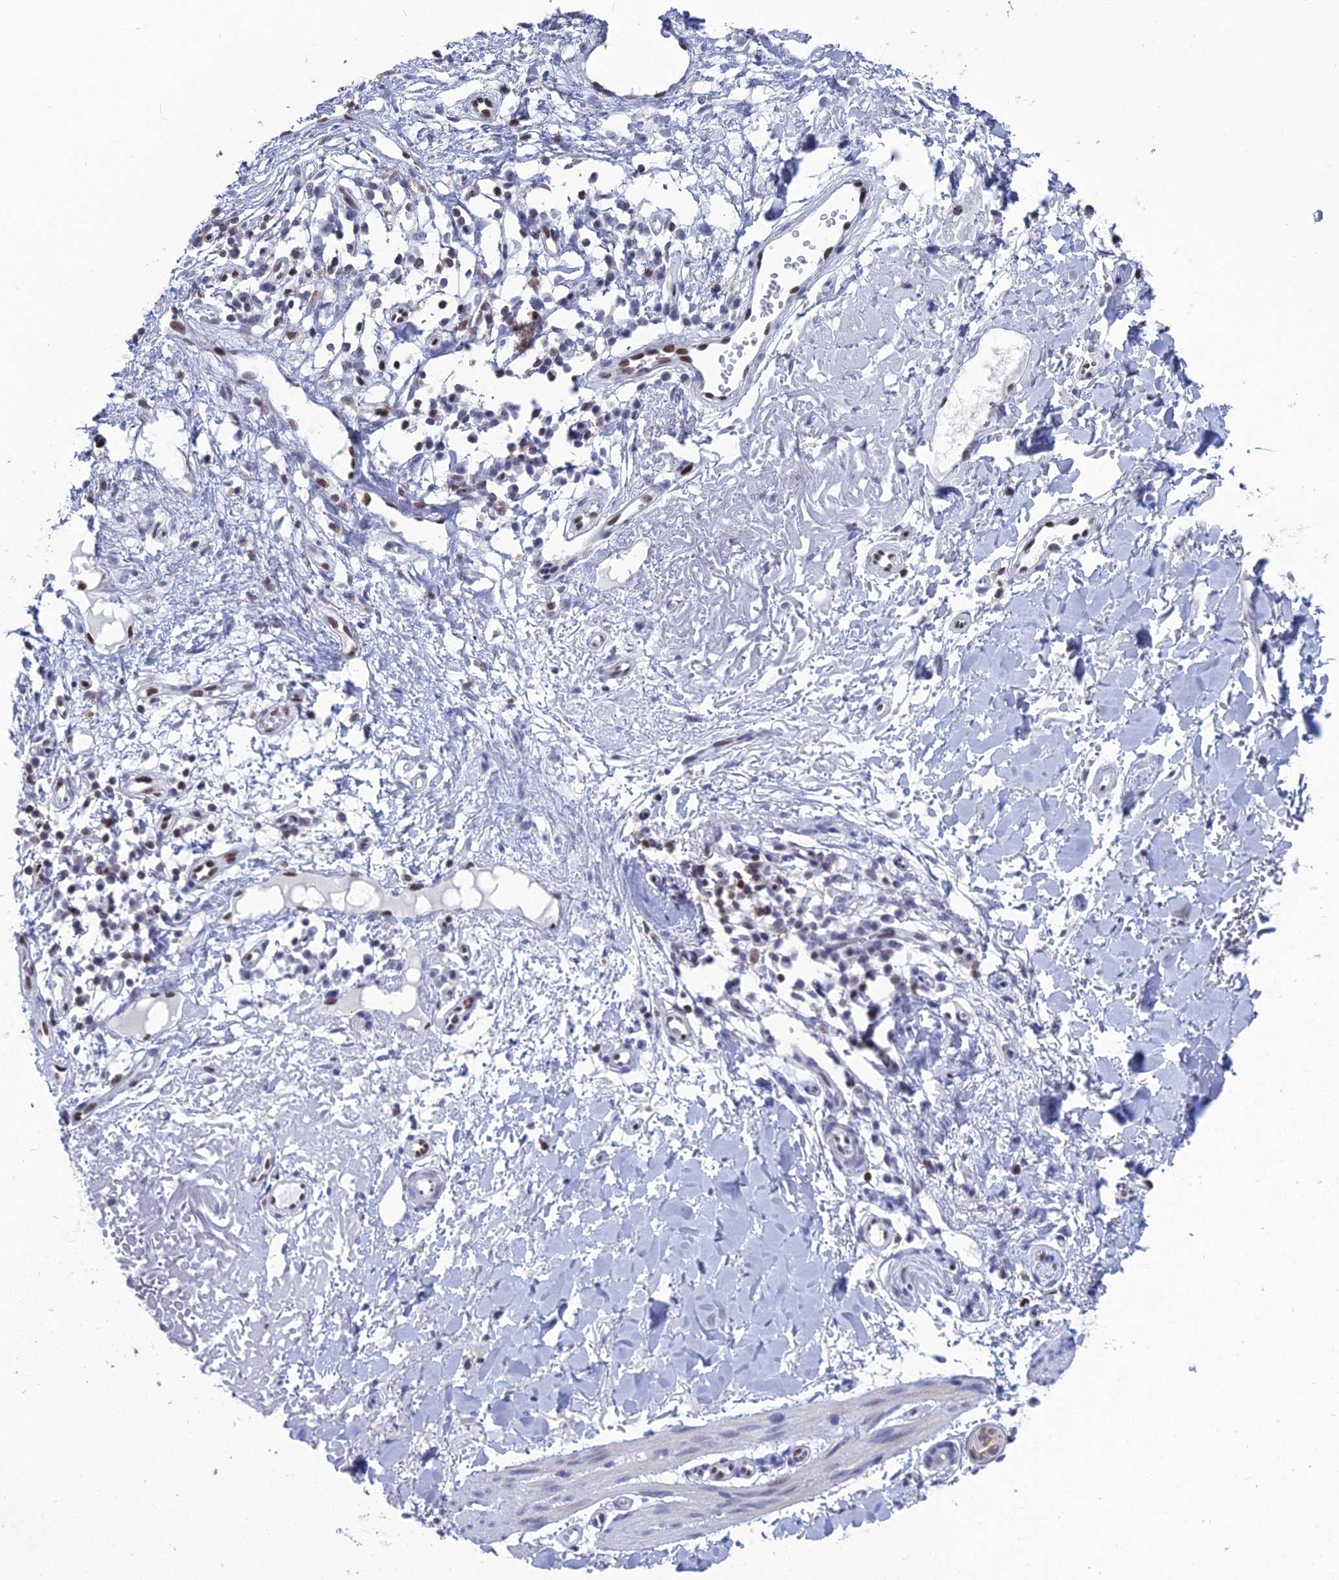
{"staining": {"intensity": "strong", "quantity": "<25%", "location": "nuclear"}, "tissue": "skin cancer", "cell_type": "Tumor cells", "image_type": "cancer", "snomed": [{"axis": "morphology", "description": "Basal cell carcinoma"}, {"axis": "topography", "description": "Skin"}], "caption": "Human skin cancer (basal cell carcinoma) stained for a protein (brown) displays strong nuclear positive staining in about <25% of tumor cells.", "gene": "NOL4L", "patient": {"sex": "male", "age": 84}}